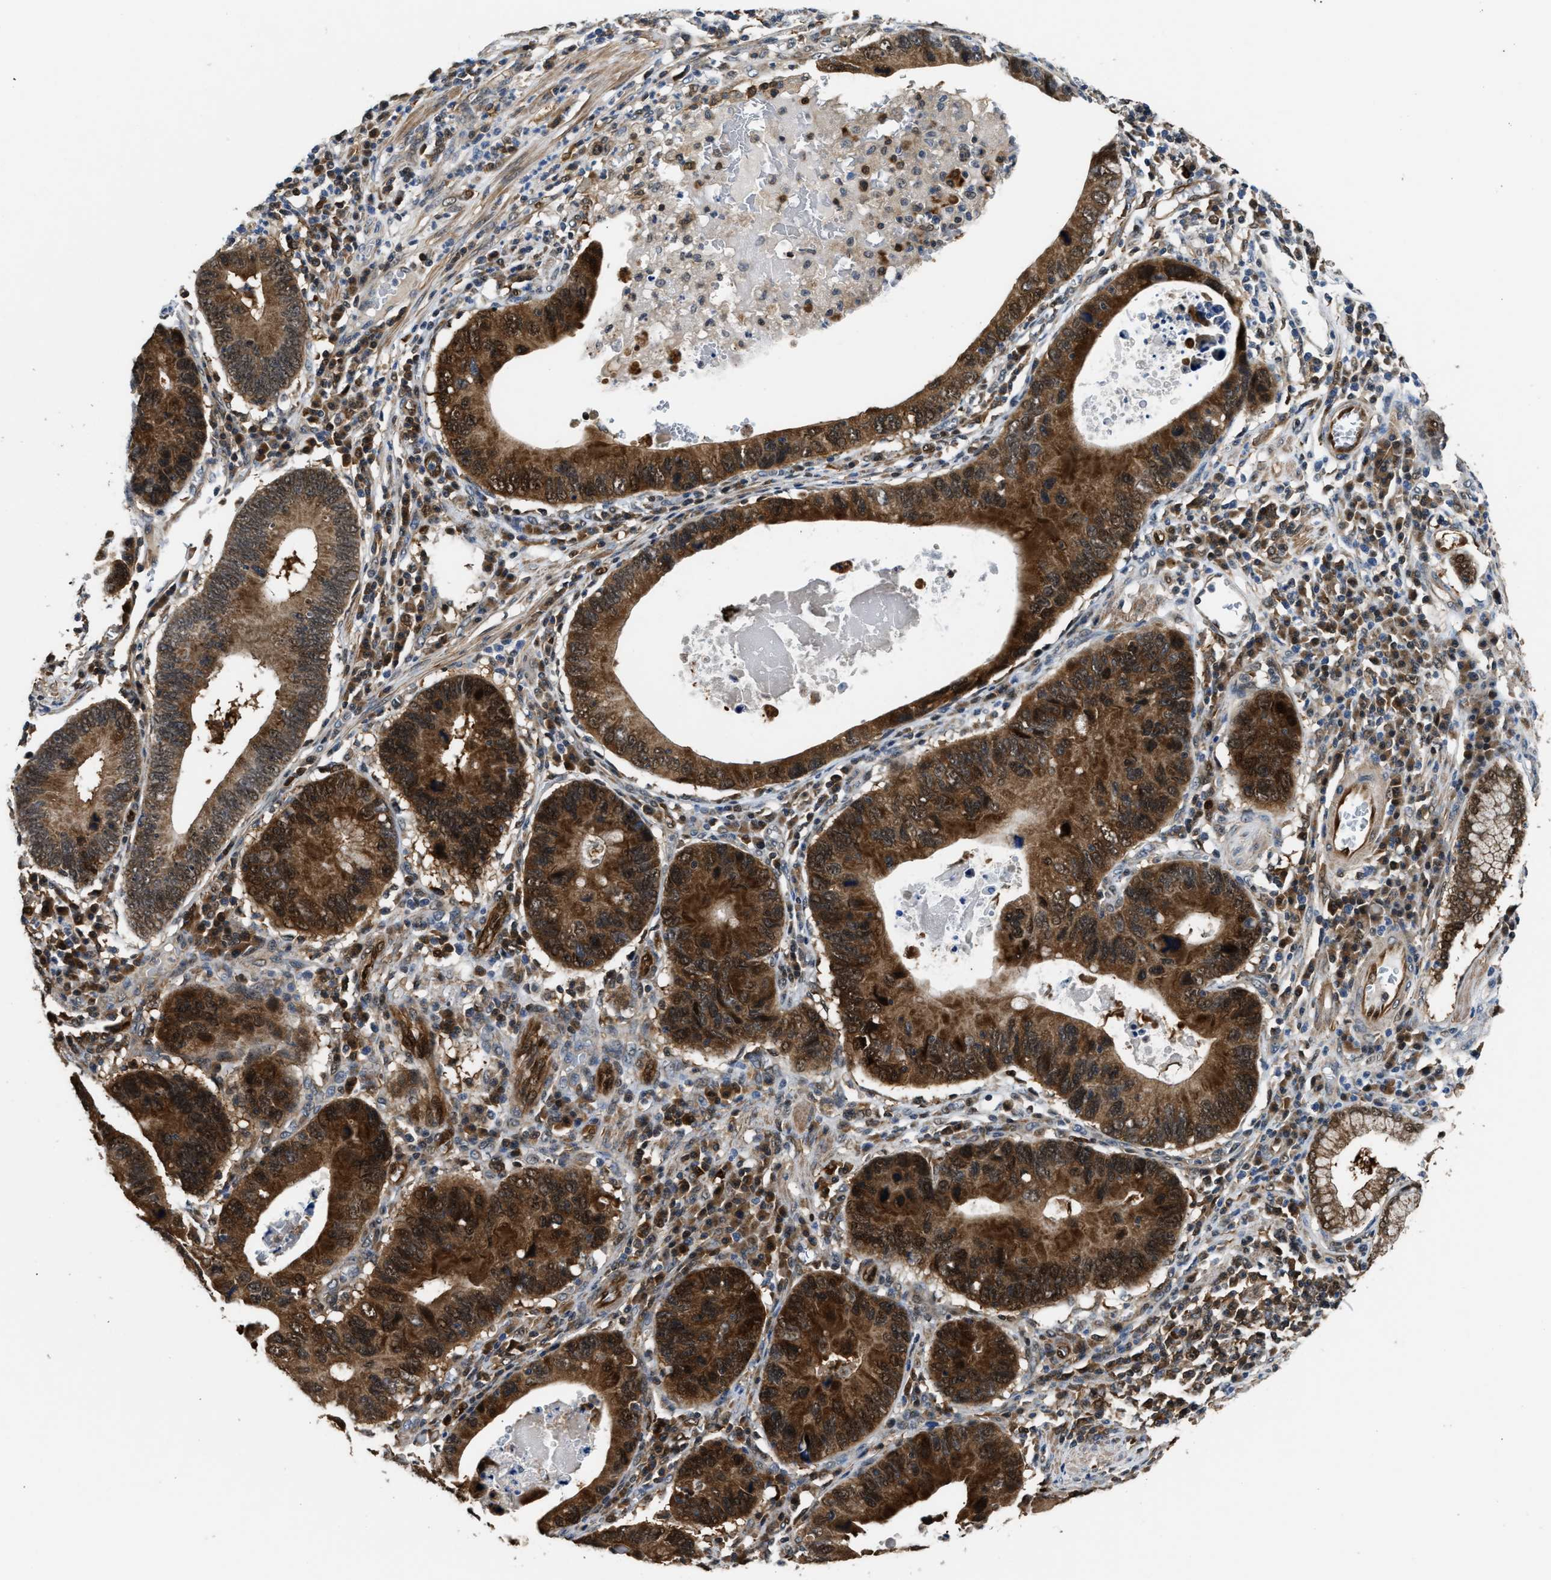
{"staining": {"intensity": "strong", "quantity": ">75%", "location": "cytoplasmic/membranous"}, "tissue": "stomach cancer", "cell_type": "Tumor cells", "image_type": "cancer", "snomed": [{"axis": "morphology", "description": "Adenocarcinoma, NOS"}, {"axis": "topography", "description": "Stomach"}], "caption": "DAB (3,3'-diaminobenzidine) immunohistochemical staining of human adenocarcinoma (stomach) shows strong cytoplasmic/membranous protein expression in about >75% of tumor cells. The protein is stained brown, and the nuclei are stained in blue (DAB IHC with brightfield microscopy, high magnification).", "gene": "PPA1", "patient": {"sex": "male", "age": 59}}